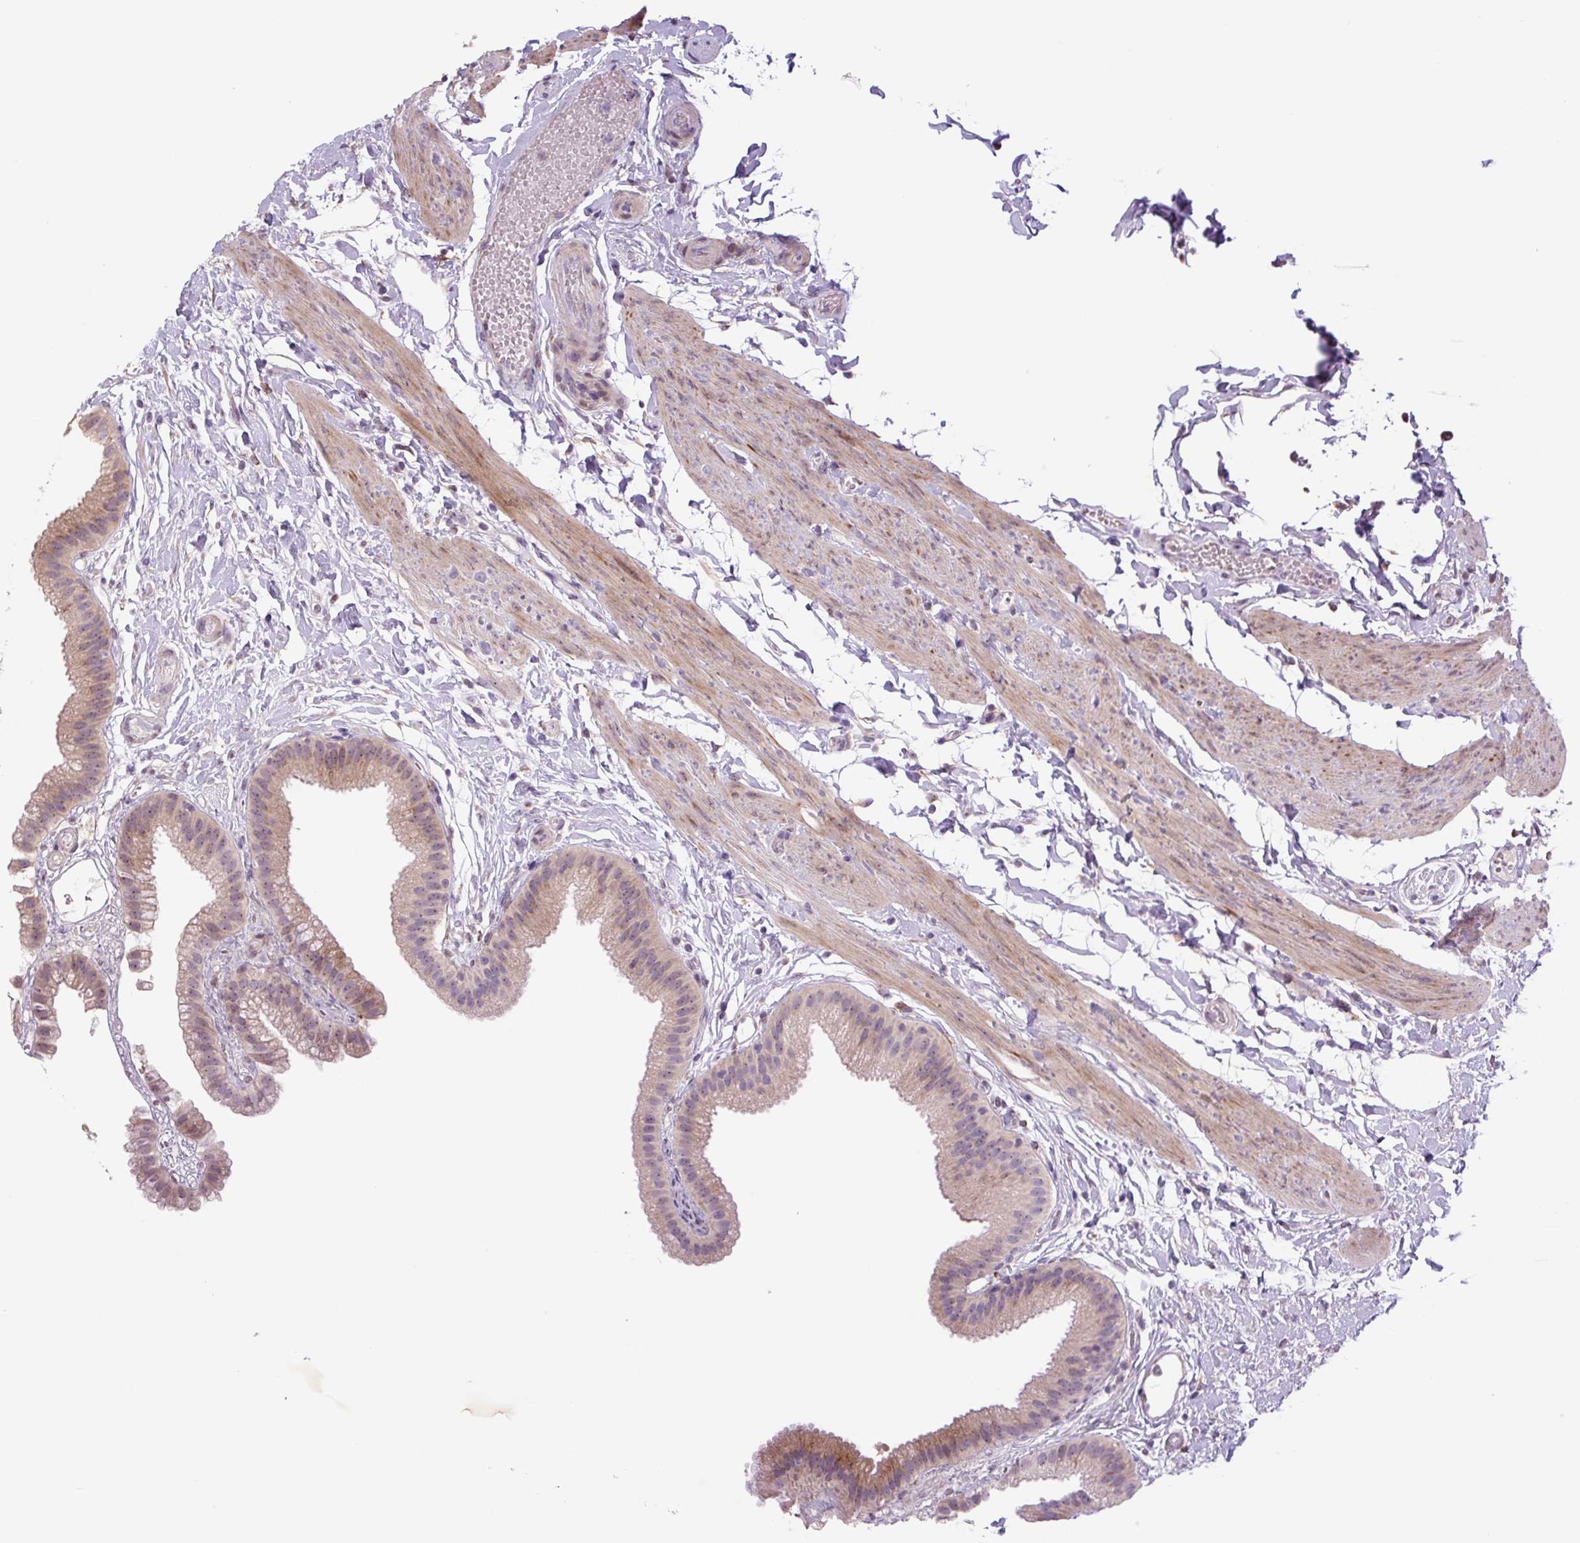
{"staining": {"intensity": "moderate", "quantity": "25%-75%", "location": "cytoplasmic/membranous,nuclear"}, "tissue": "gallbladder", "cell_type": "Glandular cells", "image_type": "normal", "snomed": [{"axis": "morphology", "description": "Normal tissue, NOS"}, {"axis": "topography", "description": "Gallbladder"}], "caption": "A micrograph showing moderate cytoplasmic/membranous,nuclear expression in approximately 25%-75% of glandular cells in normal gallbladder, as visualized by brown immunohistochemical staining.", "gene": "PLA2G4A", "patient": {"sex": "female", "age": 63}}